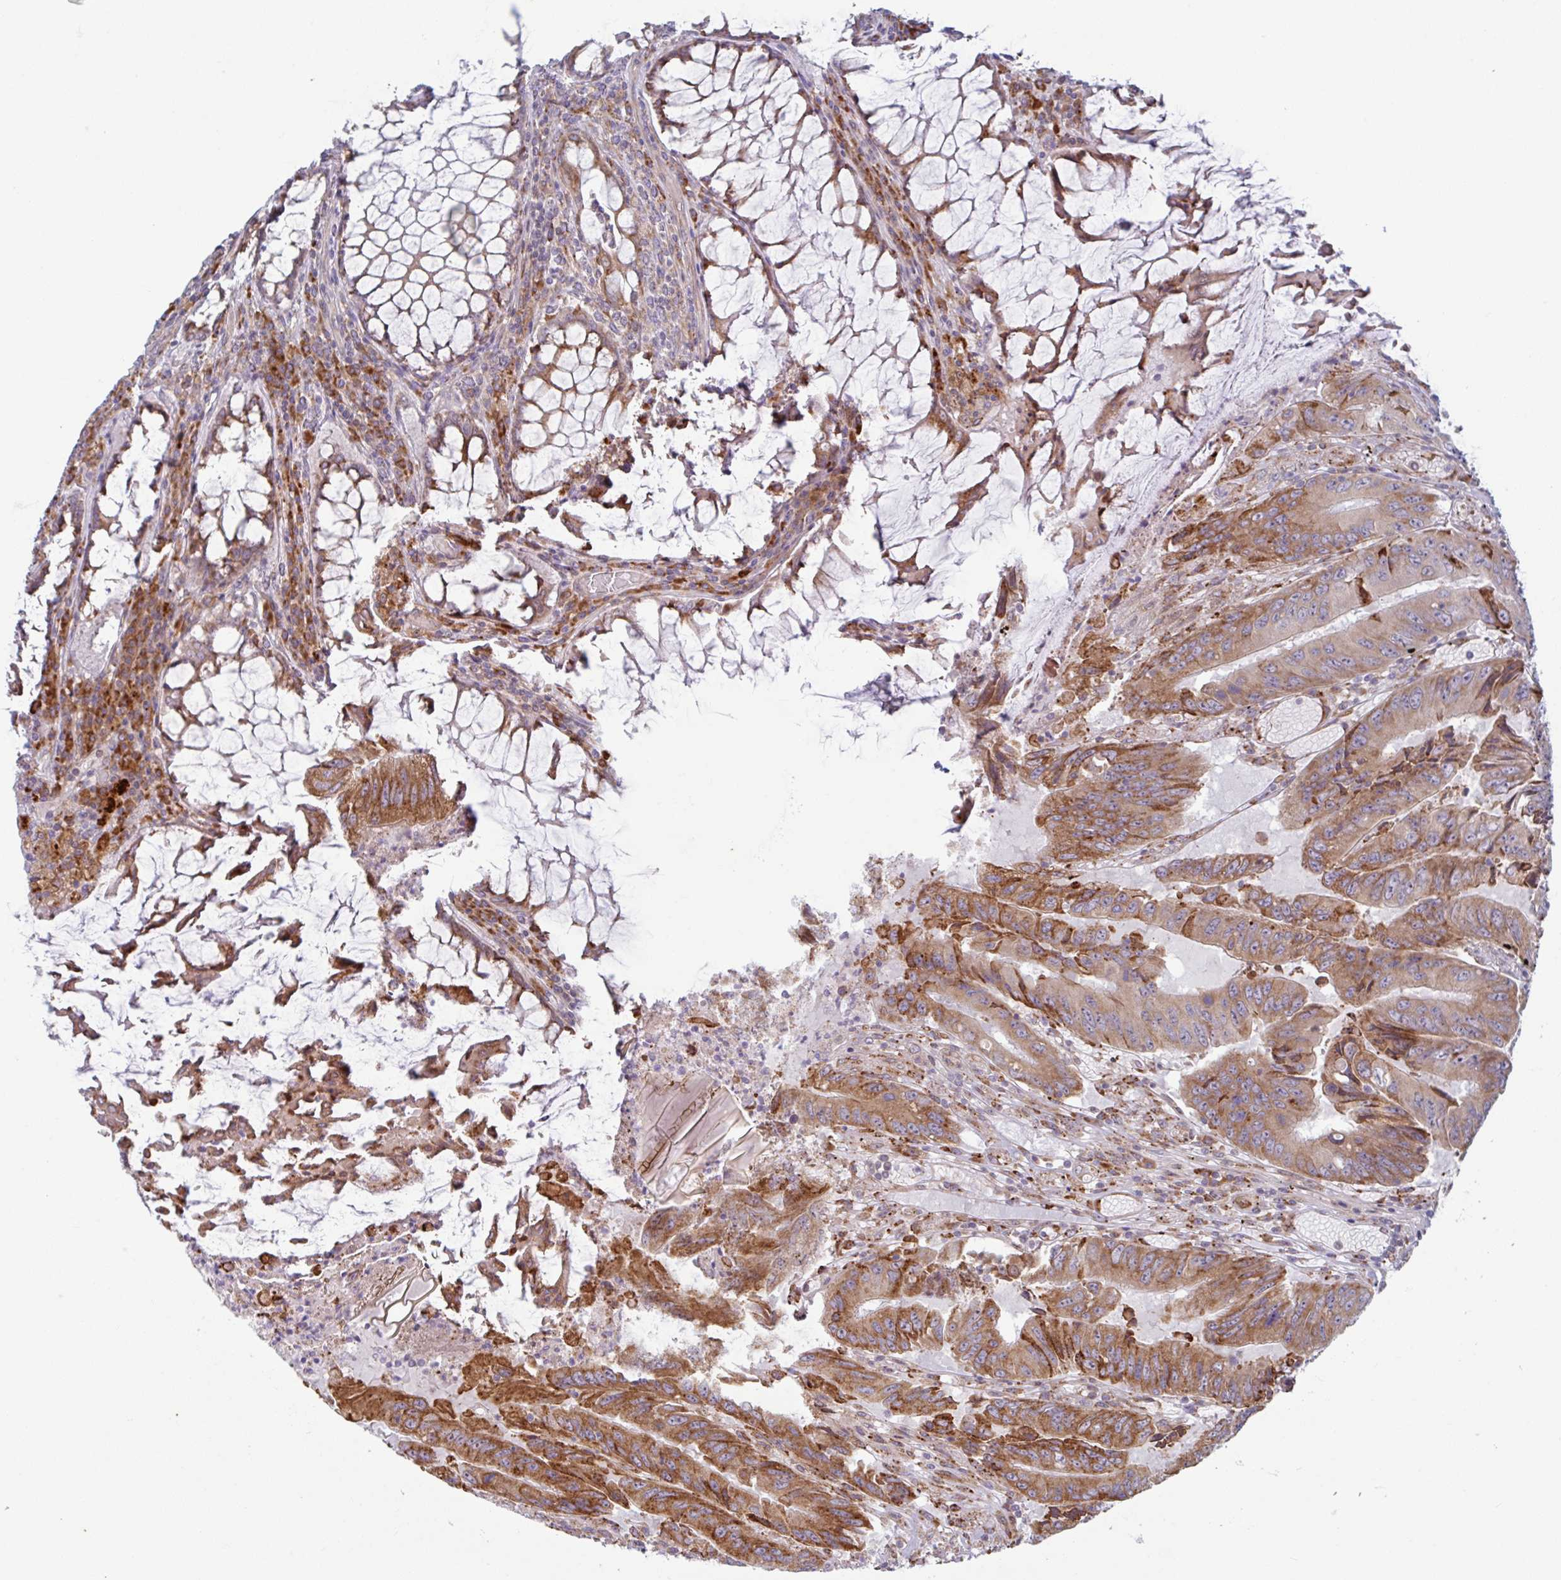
{"staining": {"intensity": "strong", "quantity": "25%-75%", "location": "cytoplasmic/membranous"}, "tissue": "colorectal cancer", "cell_type": "Tumor cells", "image_type": "cancer", "snomed": [{"axis": "morphology", "description": "Adenocarcinoma, NOS"}, {"axis": "topography", "description": "Colon"}], "caption": "Strong cytoplasmic/membranous protein expression is seen in approximately 25%-75% of tumor cells in colorectal adenocarcinoma. (IHC, brightfield microscopy, high magnification).", "gene": "RIT1", "patient": {"sex": "male", "age": 53}}